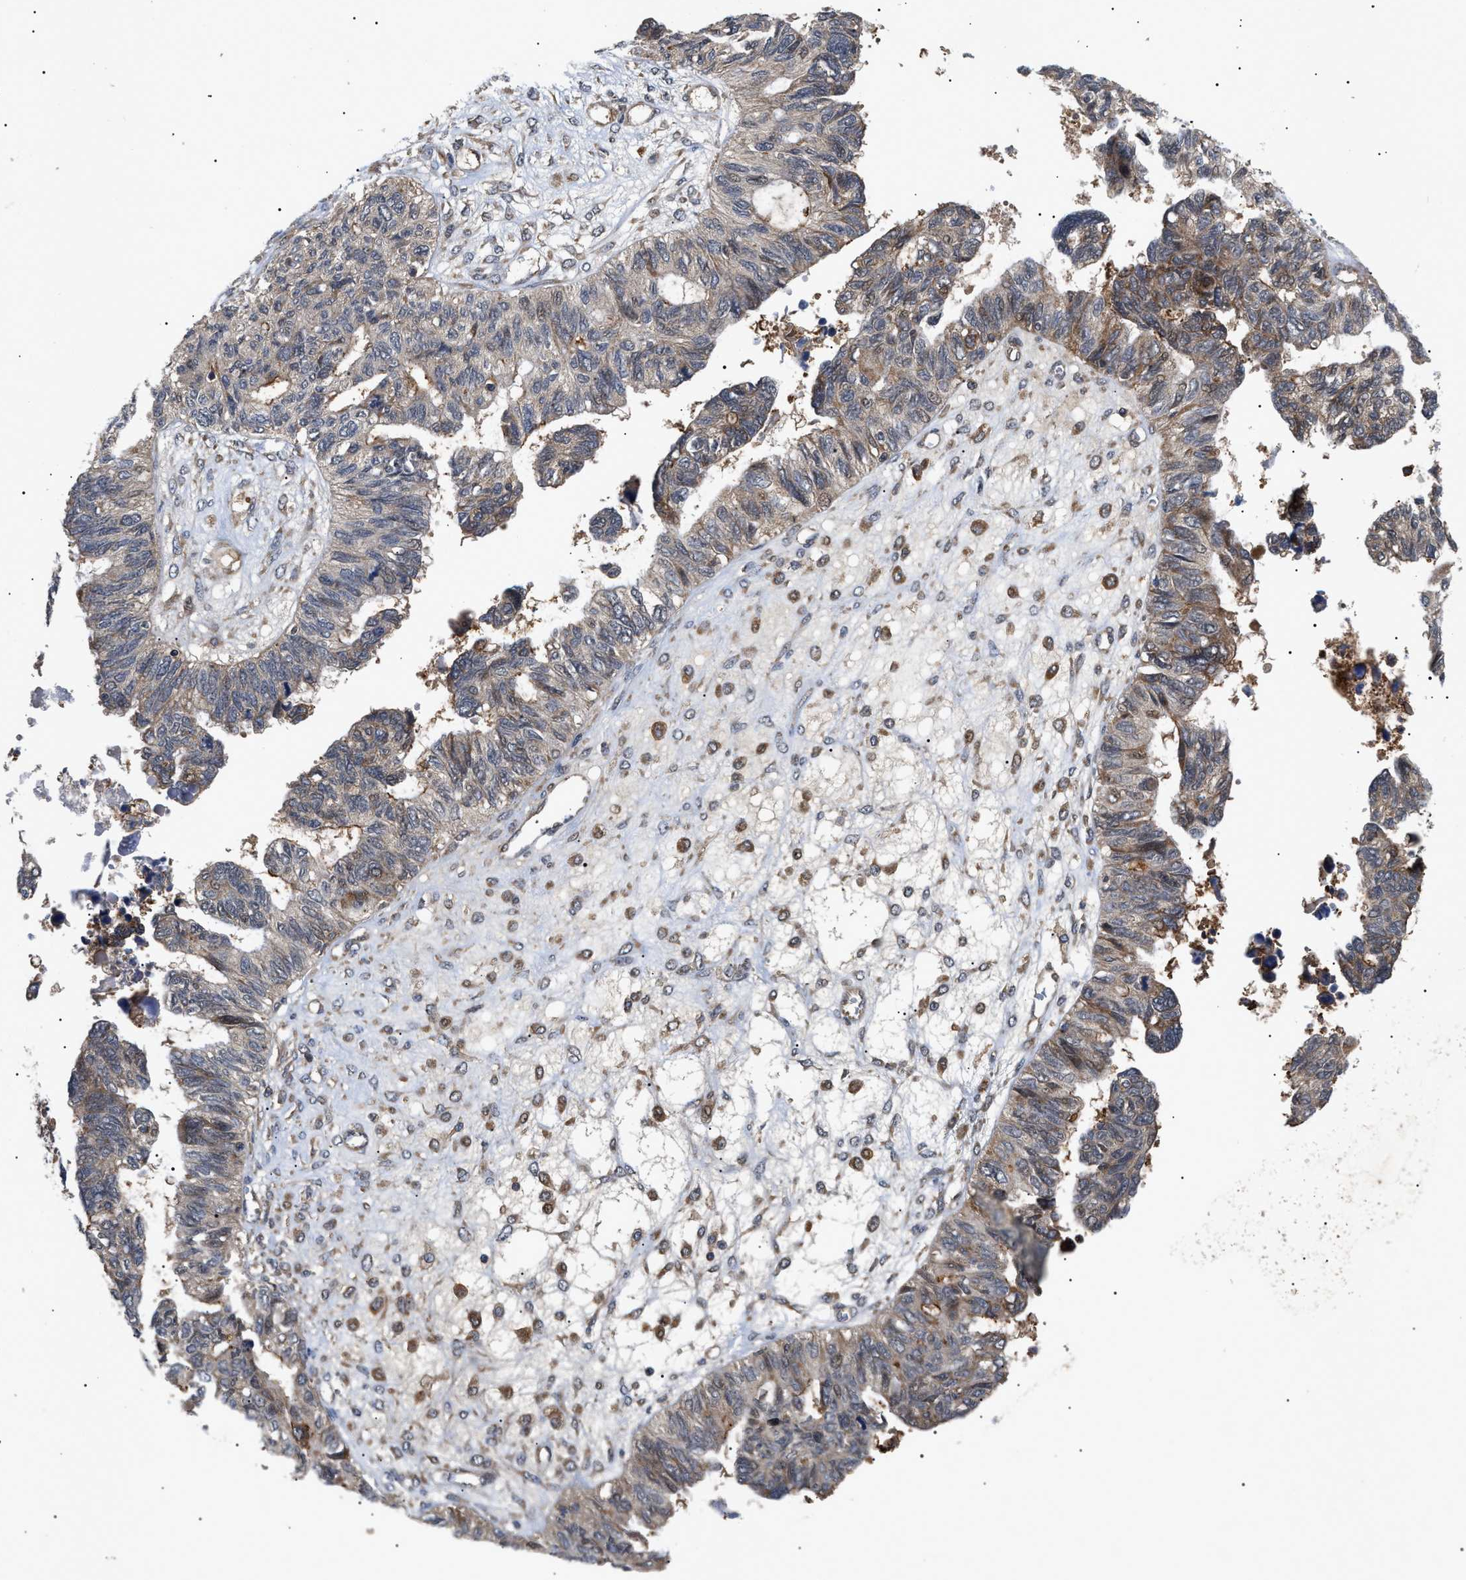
{"staining": {"intensity": "moderate", "quantity": ">75%", "location": "cytoplasmic/membranous,nuclear"}, "tissue": "ovarian cancer", "cell_type": "Tumor cells", "image_type": "cancer", "snomed": [{"axis": "morphology", "description": "Cystadenocarcinoma, serous, NOS"}, {"axis": "topography", "description": "Ovary"}], "caption": "High-magnification brightfield microscopy of ovarian serous cystadenocarcinoma stained with DAB (brown) and counterstained with hematoxylin (blue). tumor cells exhibit moderate cytoplasmic/membranous and nuclear expression is seen in about>75% of cells.", "gene": "ASTL", "patient": {"sex": "female", "age": 79}}